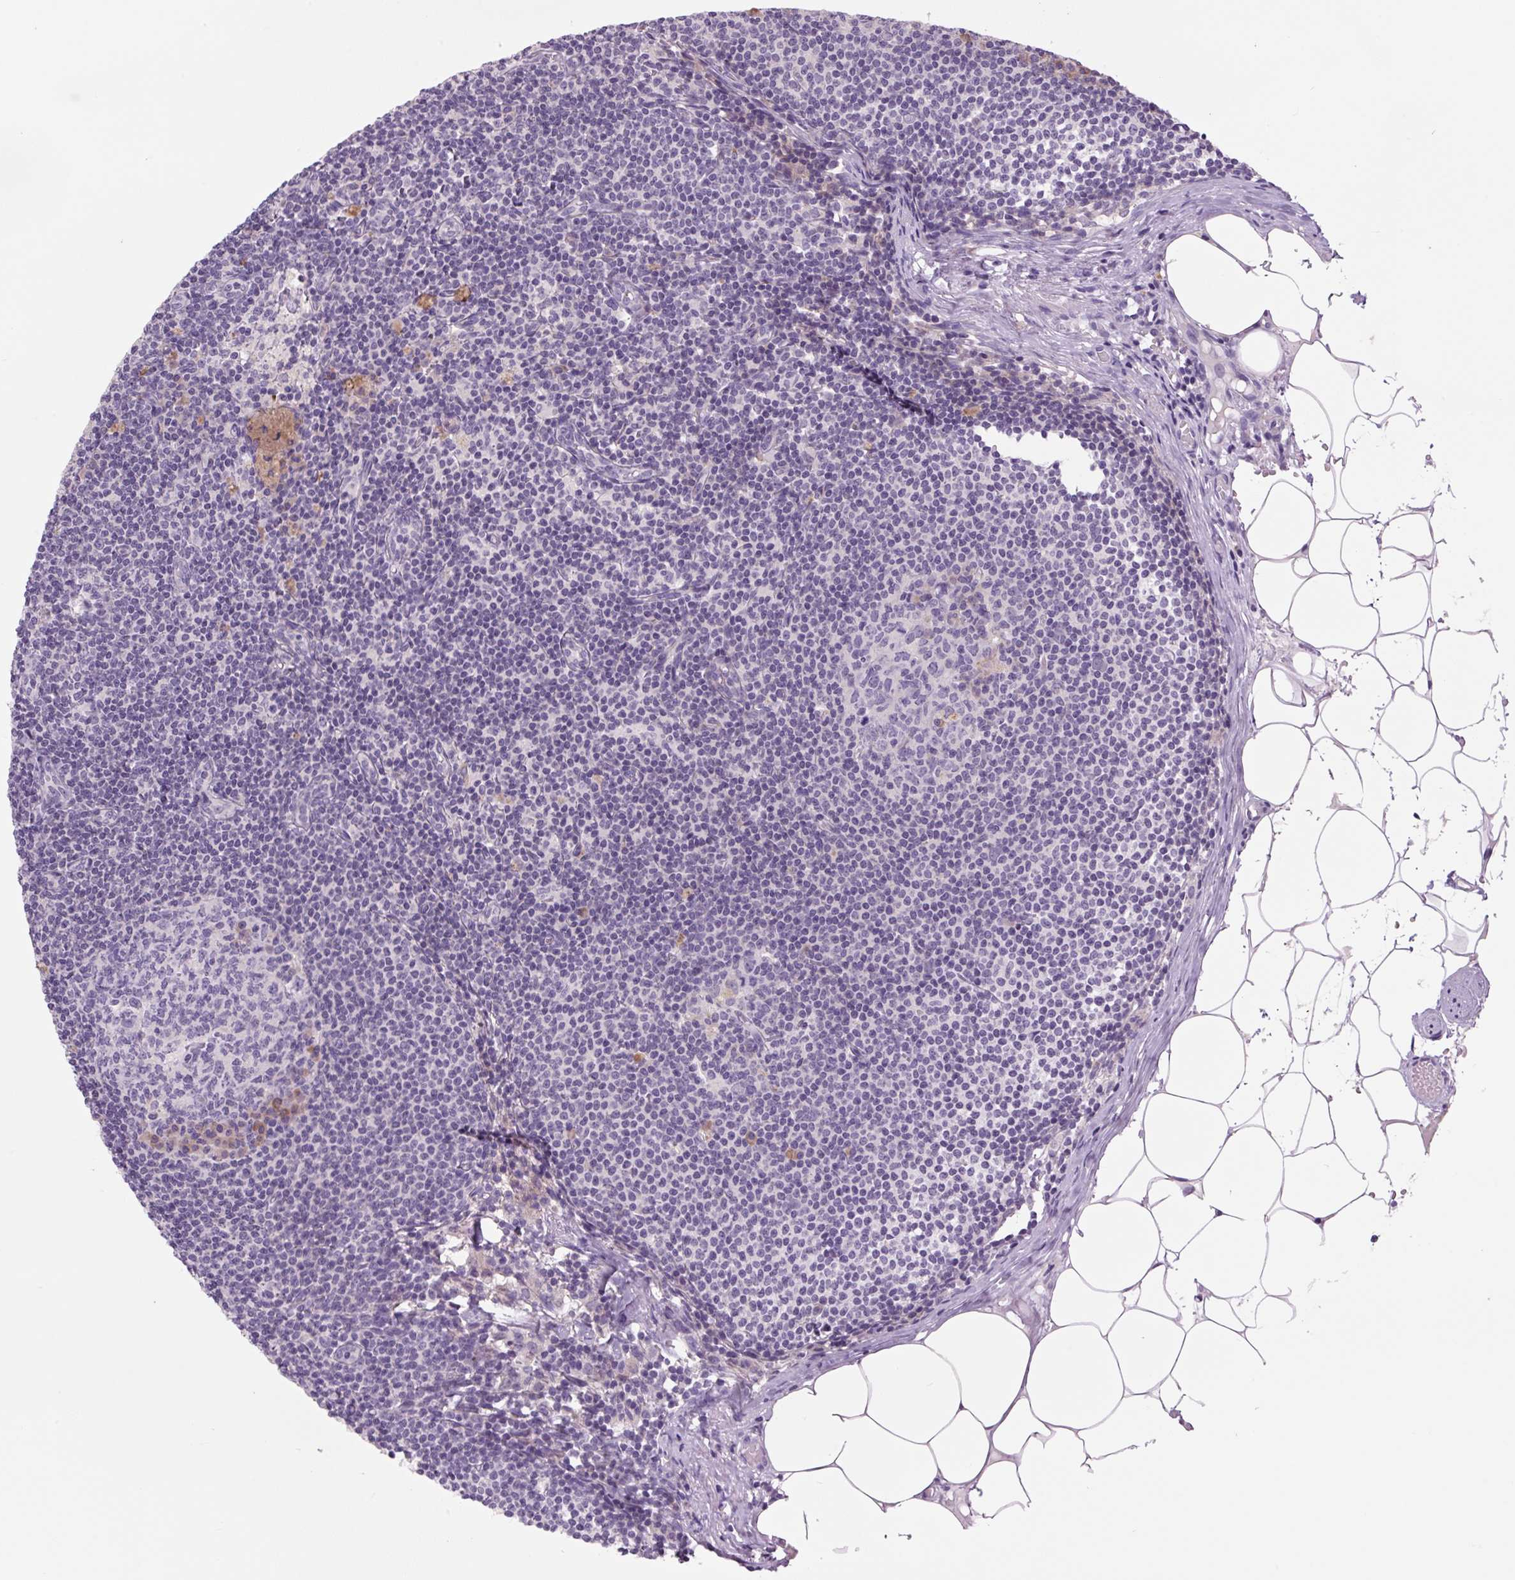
{"staining": {"intensity": "moderate", "quantity": "<25%", "location": "cytoplasmic/membranous"}, "tissue": "lymph node", "cell_type": "Germinal center cells", "image_type": "normal", "snomed": [{"axis": "morphology", "description": "Normal tissue, NOS"}, {"axis": "topography", "description": "Lymph node"}], "caption": "Protein expression analysis of benign lymph node exhibits moderate cytoplasmic/membranous staining in about <25% of germinal center cells.", "gene": "TMEM100", "patient": {"sex": "male", "age": 49}}